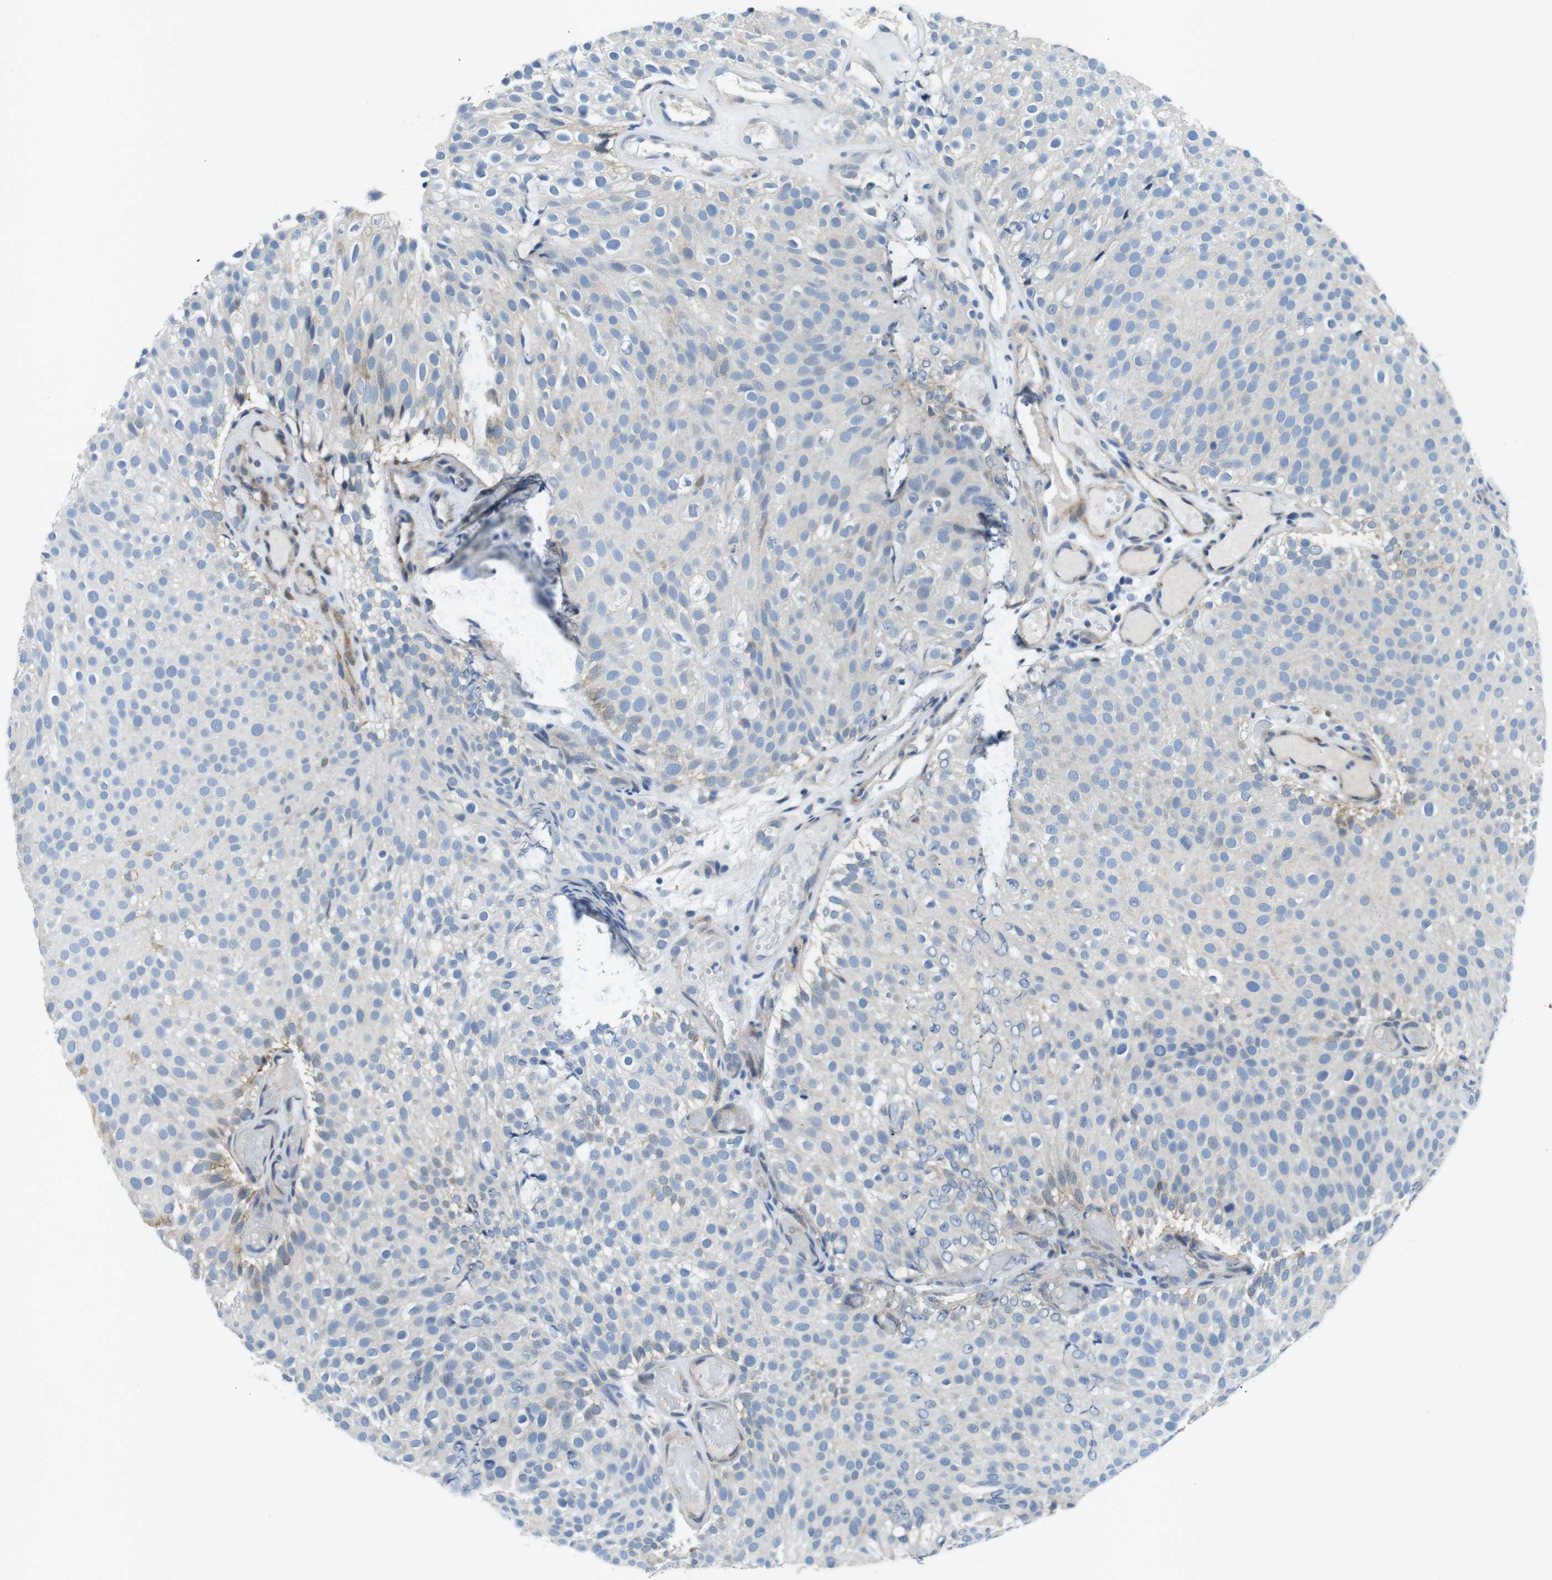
{"staining": {"intensity": "negative", "quantity": "none", "location": "none"}, "tissue": "urothelial cancer", "cell_type": "Tumor cells", "image_type": "cancer", "snomed": [{"axis": "morphology", "description": "Urothelial carcinoma, Low grade"}, {"axis": "topography", "description": "Urinary bladder"}], "caption": "Image shows no significant protein staining in tumor cells of urothelial carcinoma (low-grade).", "gene": "PHLDA1", "patient": {"sex": "male", "age": 78}}